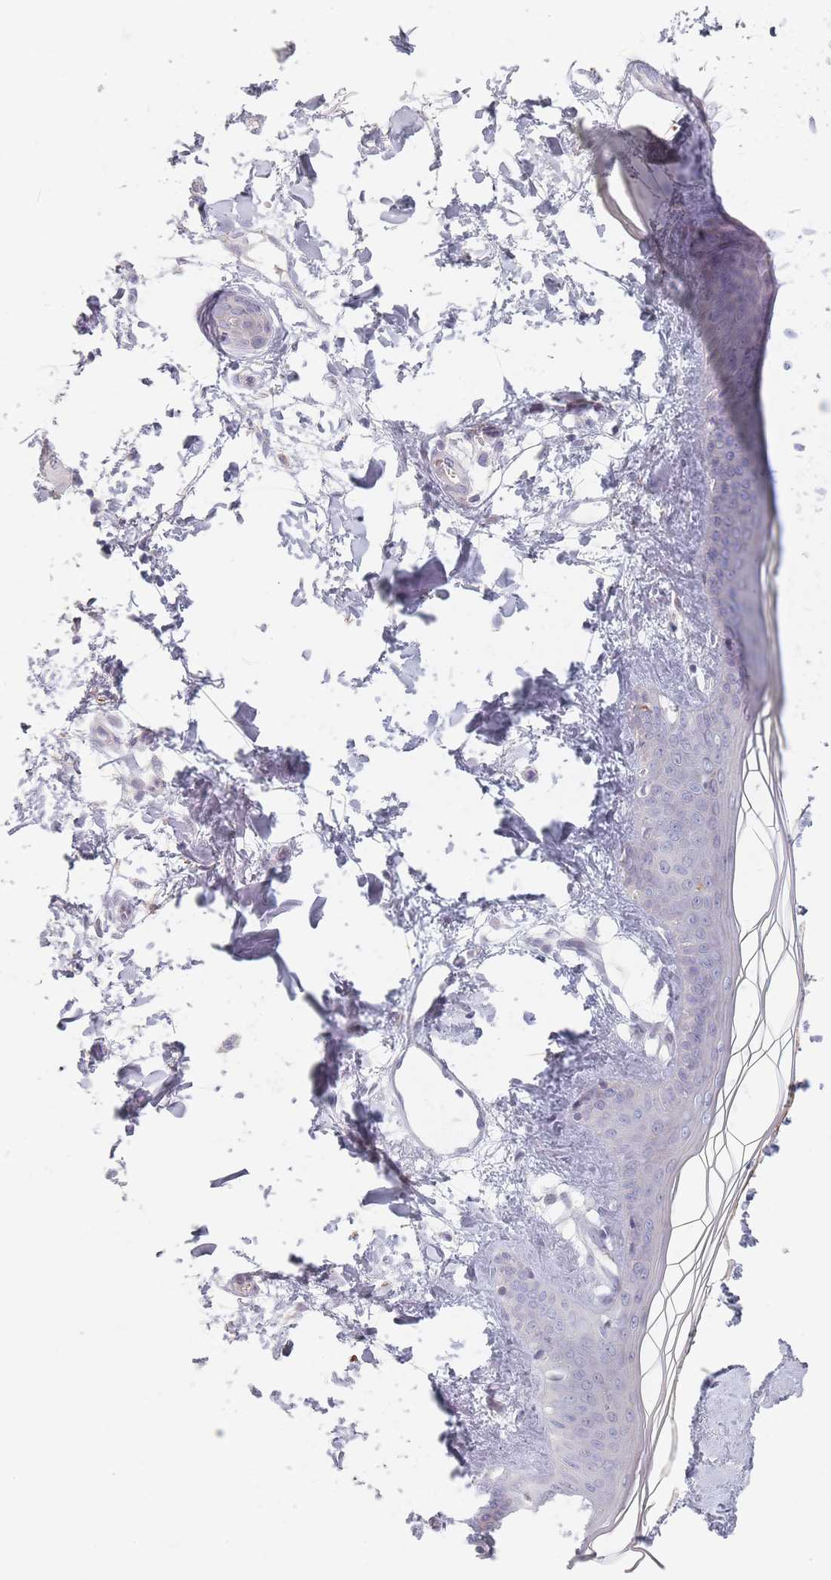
{"staining": {"intensity": "negative", "quantity": "none", "location": "none"}, "tissue": "skin", "cell_type": "Fibroblasts", "image_type": "normal", "snomed": [{"axis": "morphology", "description": "Normal tissue, NOS"}, {"axis": "topography", "description": "Skin"}], "caption": "IHC micrograph of unremarkable skin stained for a protein (brown), which displays no expression in fibroblasts.", "gene": "TMOD1", "patient": {"sex": "female", "age": 34}}